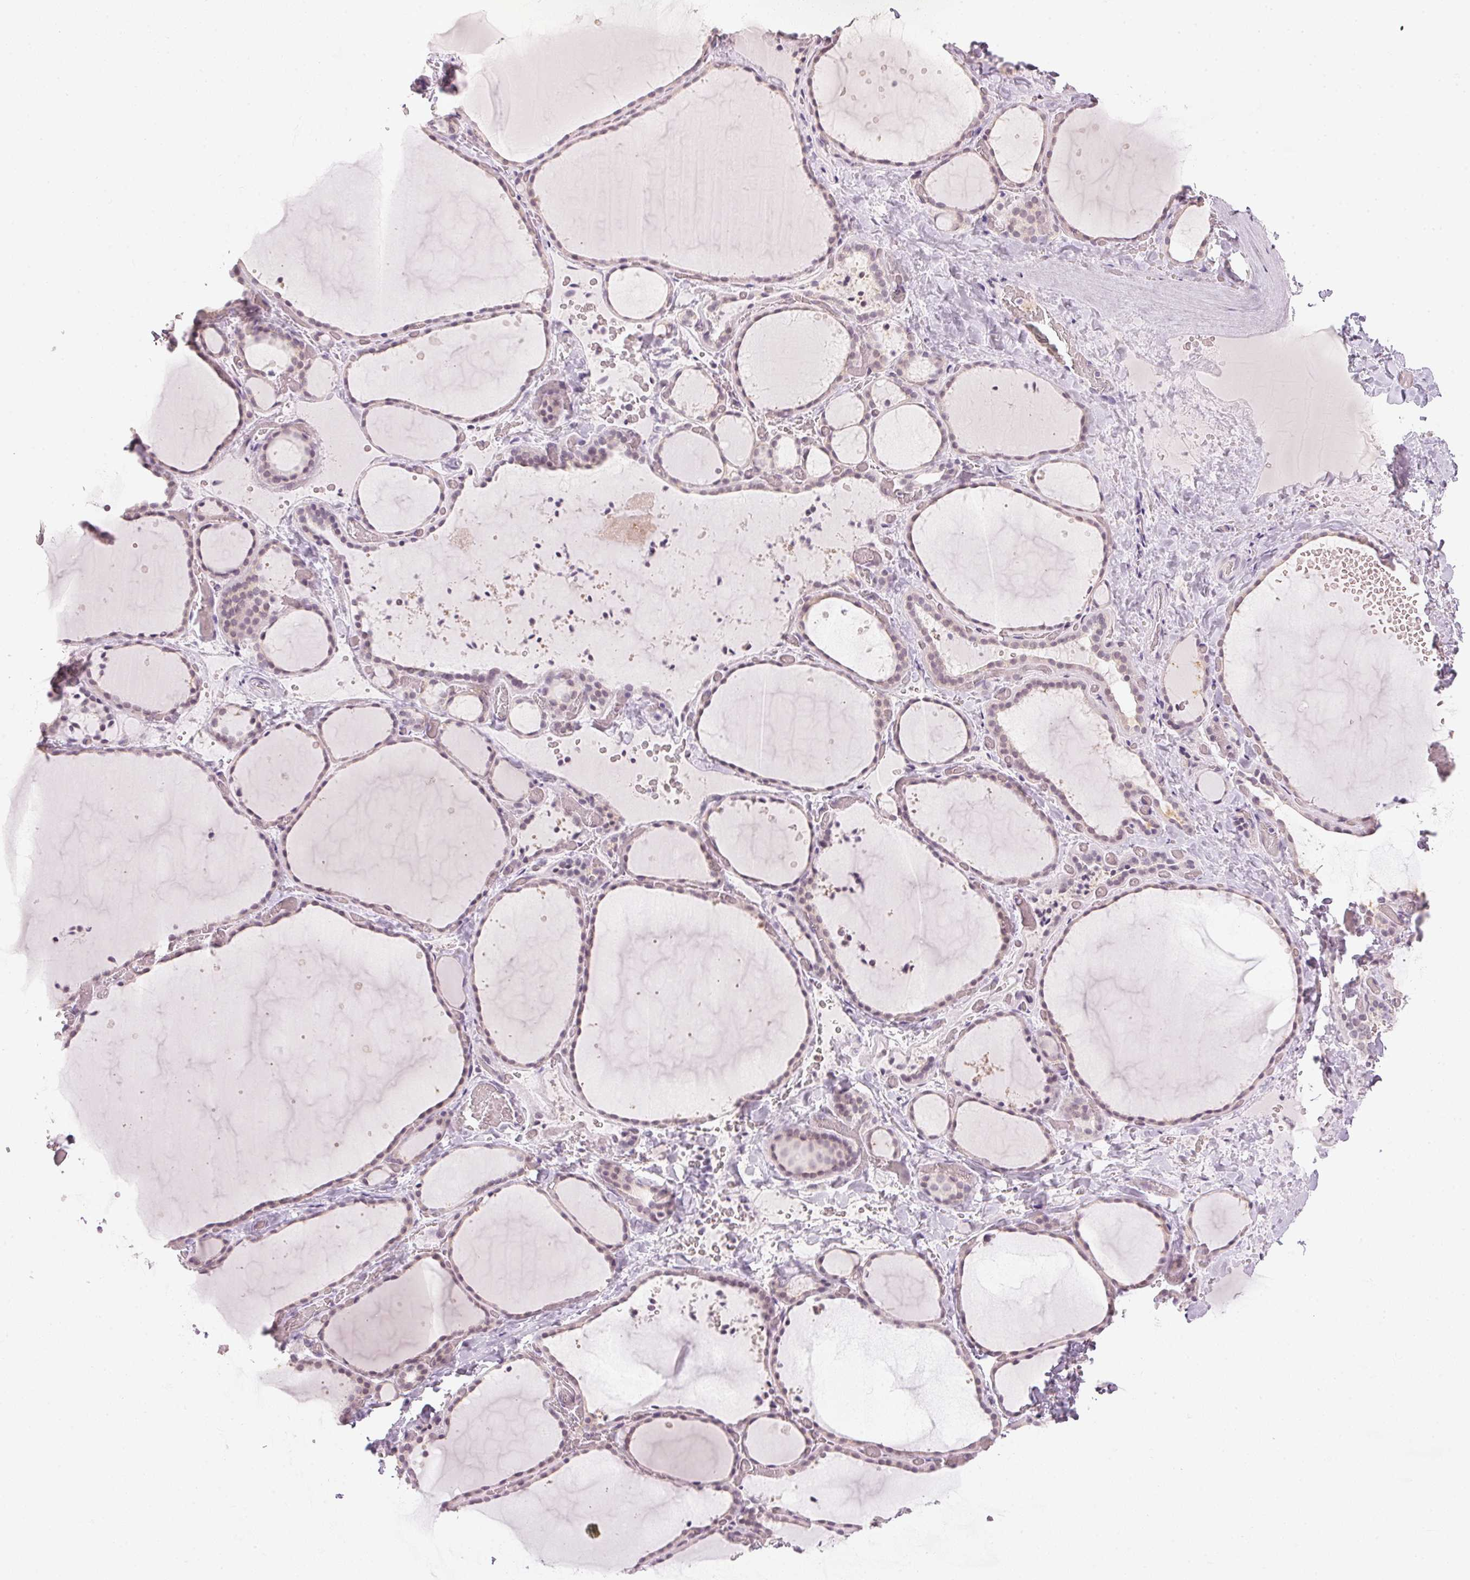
{"staining": {"intensity": "negative", "quantity": "none", "location": "none"}, "tissue": "thyroid gland", "cell_type": "Glandular cells", "image_type": "normal", "snomed": [{"axis": "morphology", "description": "Normal tissue, NOS"}, {"axis": "topography", "description": "Thyroid gland"}], "caption": "Immunohistochemical staining of benign human thyroid gland shows no significant positivity in glandular cells. (DAB (3,3'-diaminobenzidine) IHC visualized using brightfield microscopy, high magnification).", "gene": "KPRP", "patient": {"sex": "female", "age": 36}}